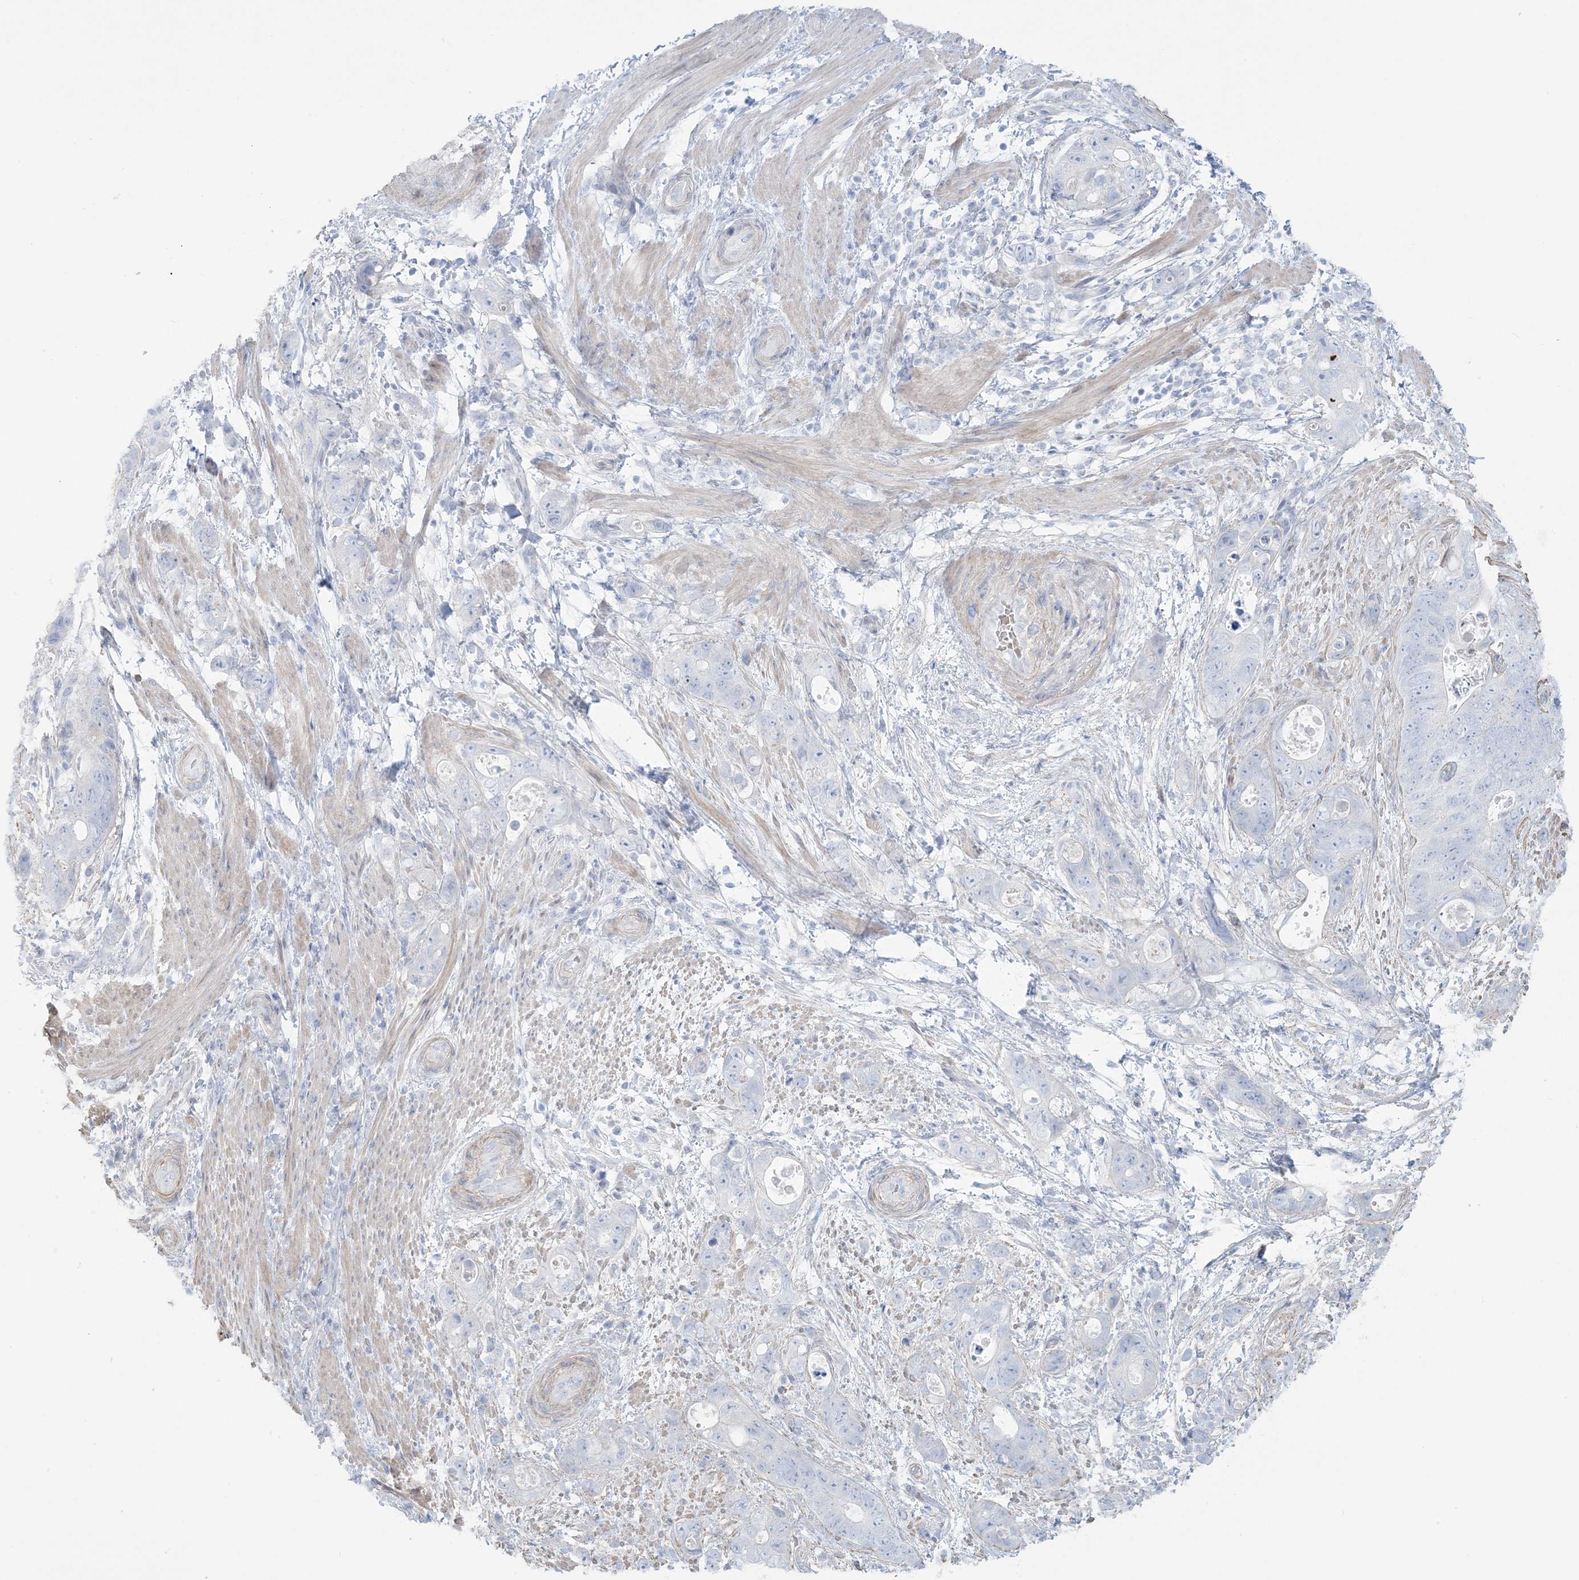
{"staining": {"intensity": "negative", "quantity": "none", "location": "none"}, "tissue": "stomach cancer", "cell_type": "Tumor cells", "image_type": "cancer", "snomed": [{"axis": "morphology", "description": "Adenocarcinoma, NOS"}, {"axis": "topography", "description": "Stomach"}], "caption": "A histopathology image of human adenocarcinoma (stomach) is negative for staining in tumor cells.", "gene": "AGXT", "patient": {"sex": "female", "age": 89}}